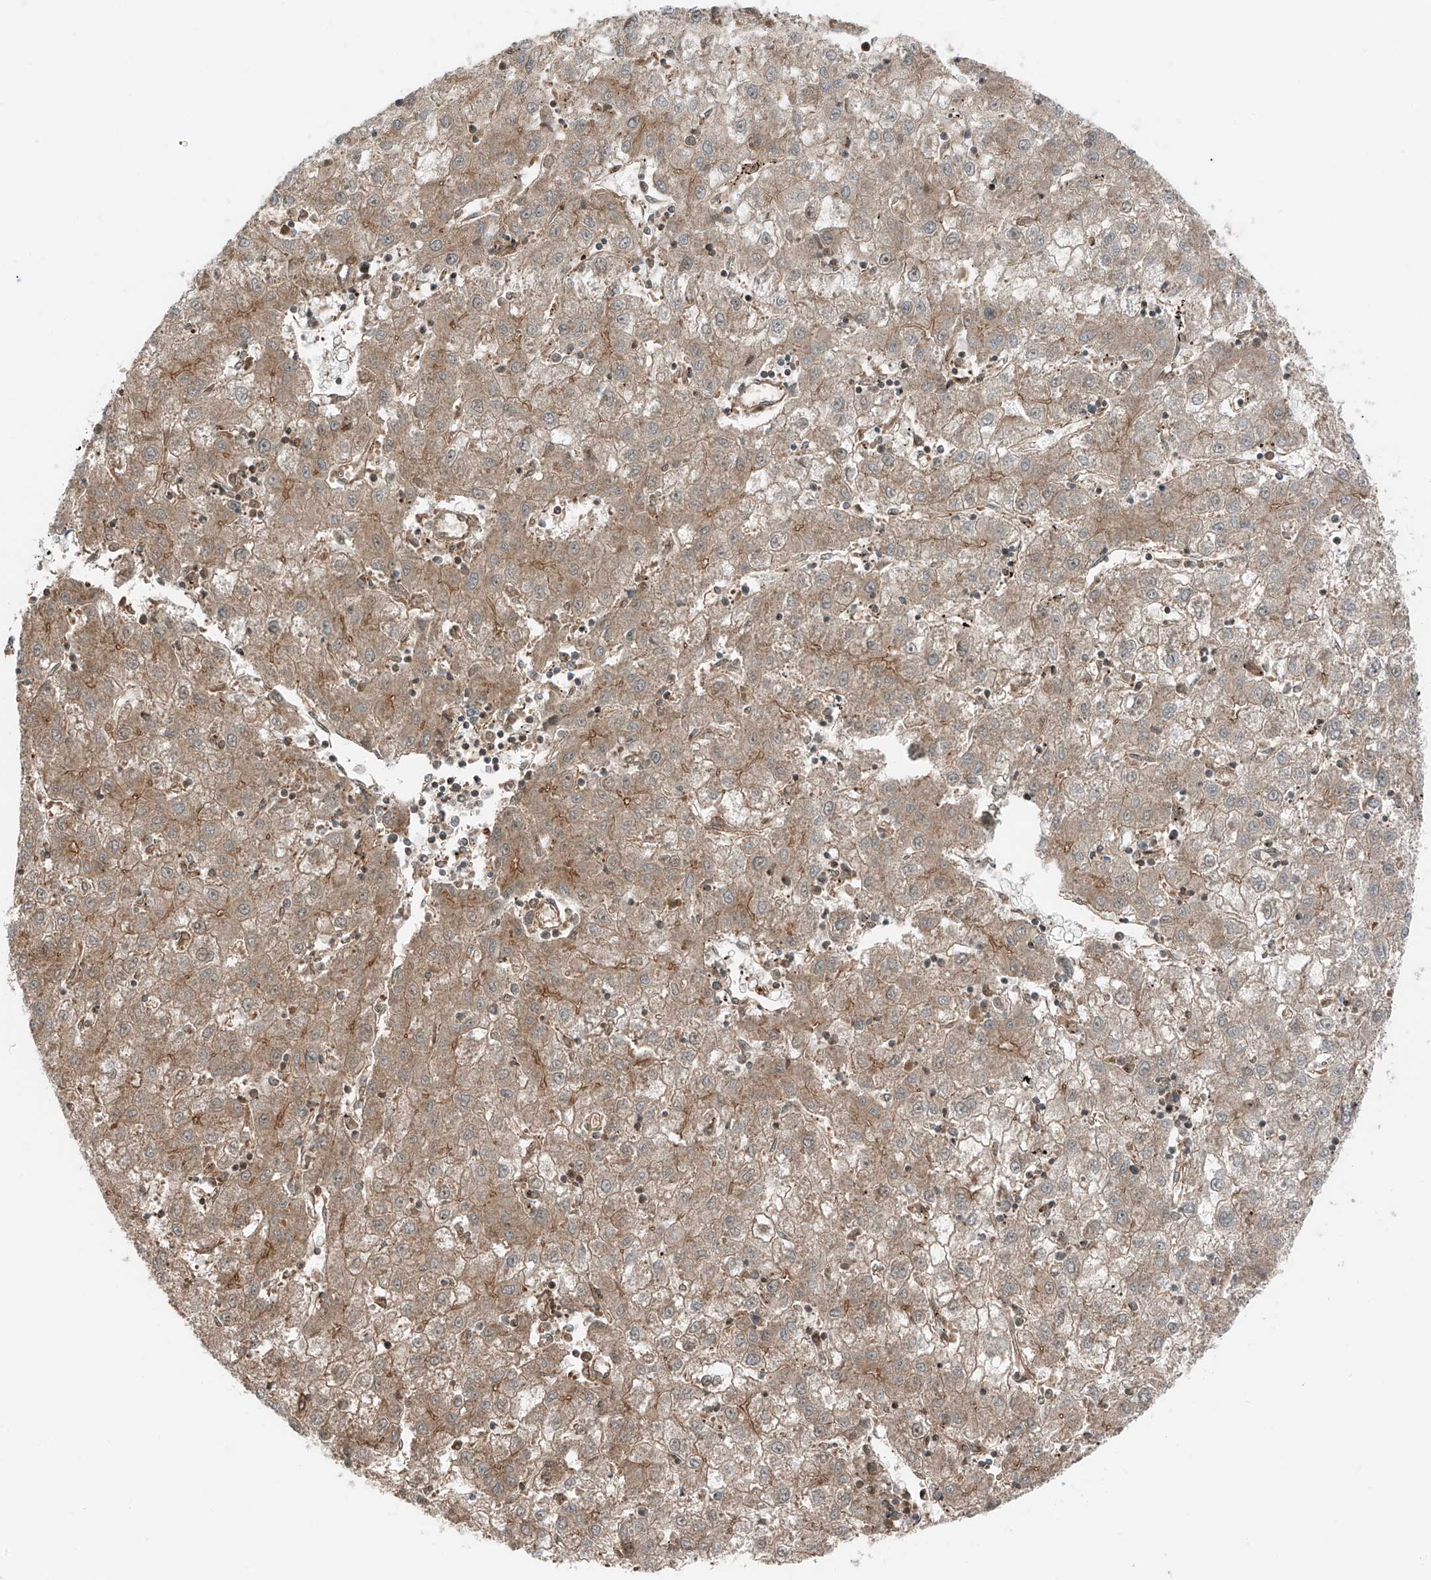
{"staining": {"intensity": "moderate", "quantity": ">75%", "location": "cytoplasmic/membranous"}, "tissue": "liver cancer", "cell_type": "Tumor cells", "image_type": "cancer", "snomed": [{"axis": "morphology", "description": "Carcinoma, Hepatocellular, NOS"}, {"axis": "topography", "description": "Liver"}], "caption": "Hepatocellular carcinoma (liver) stained for a protein (brown) displays moderate cytoplasmic/membranous positive expression in approximately >75% of tumor cells.", "gene": "USP48", "patient": {"sex": "male", "age": 72}}